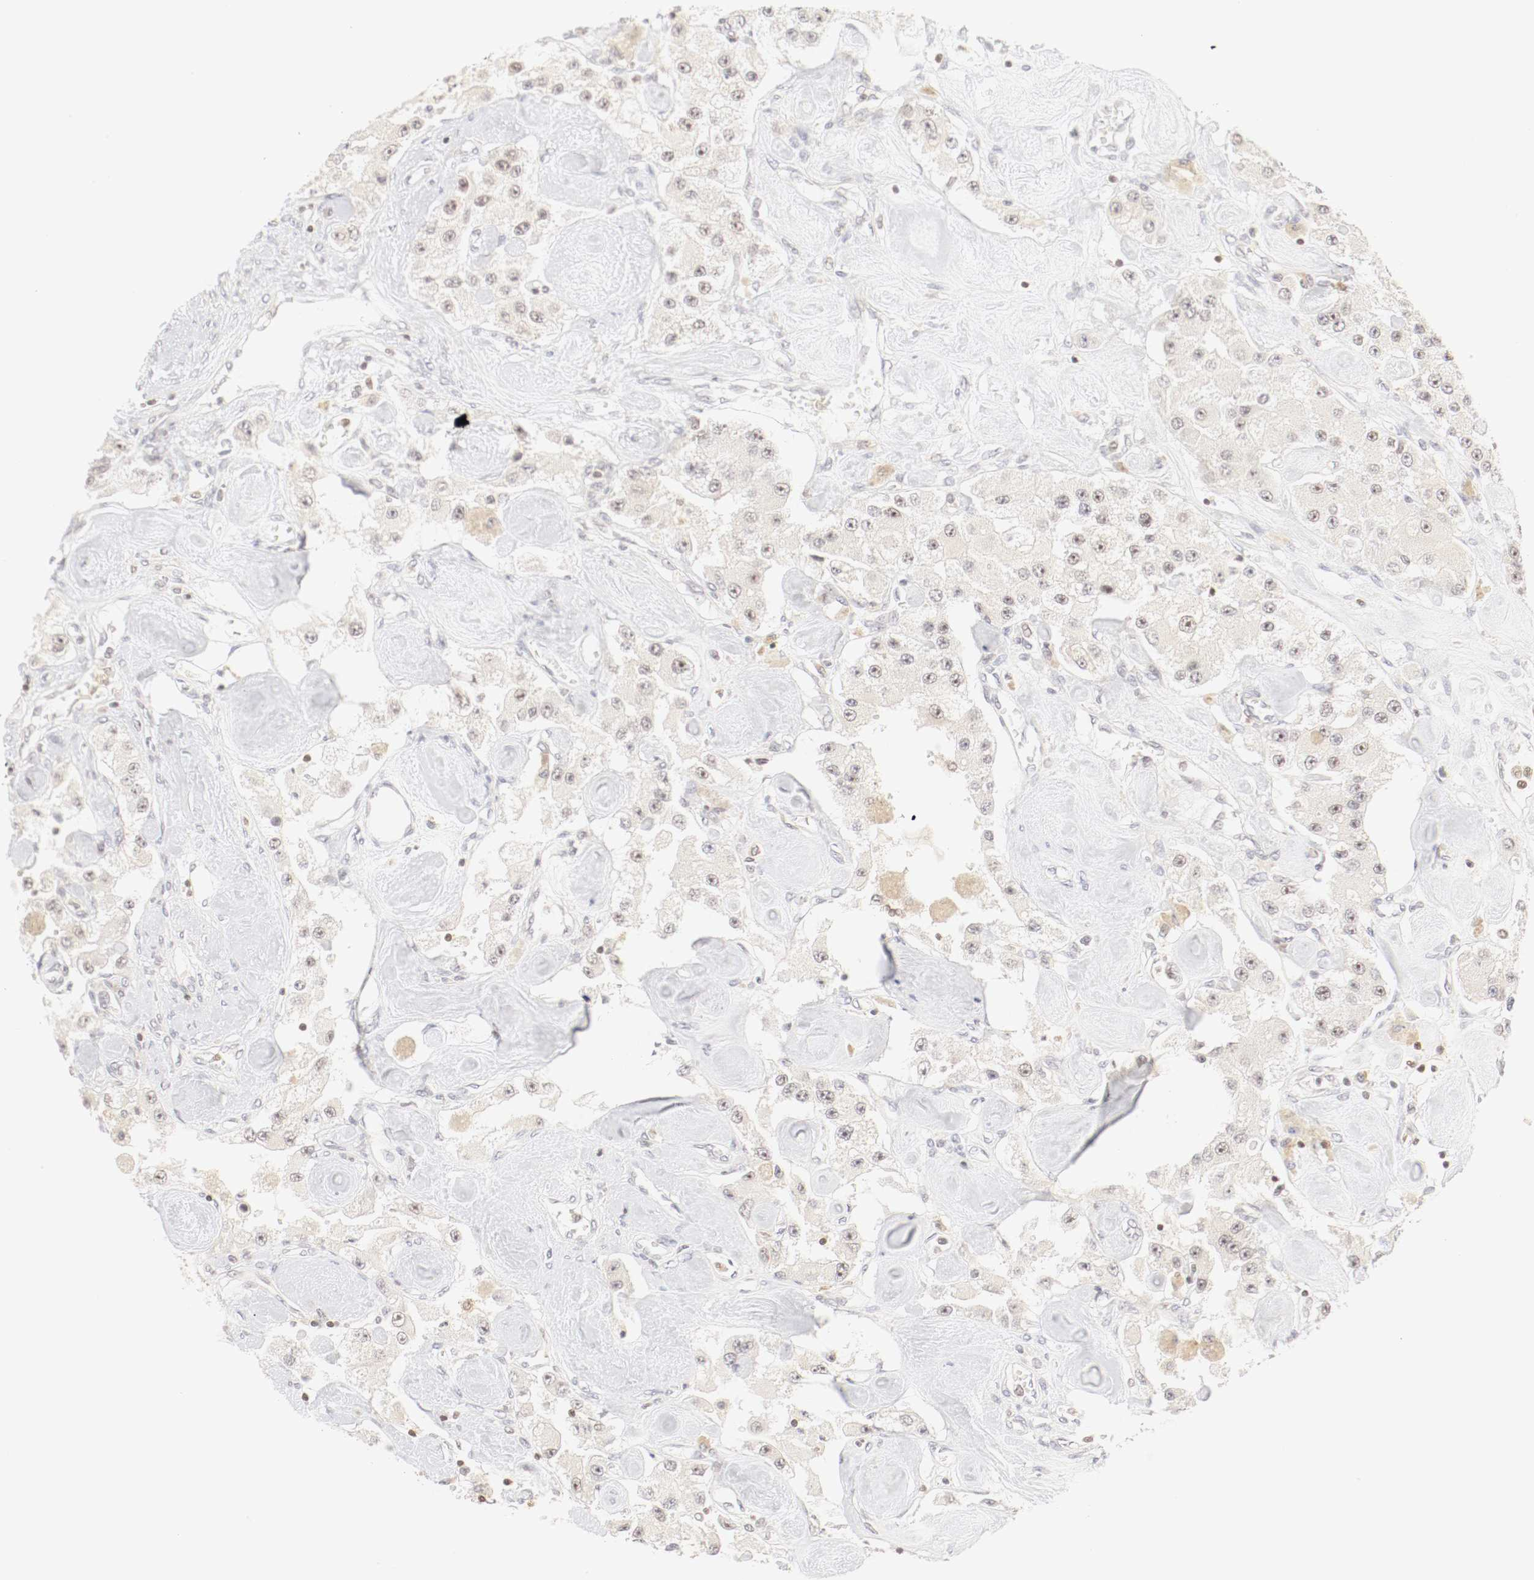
{"staining": {"intensity": "weak", "quantity": "<25%", "location": "cytoplasmic/membranous,nuclear"}, "tissue": "carcinoid", "cell_type": "Tumor cells", "image_type": "cancer", "snomed": [{"axis": "morphology", "description": "Carcinoid, malignant, NOS"}, {"axis": "topography", "description": "Pancreas"}], "caption": "Protein analysis of malignant carcinoid exhibits no significant staining in tumor cells.", "gene": "KIF2A", "patient": {"sex": "male", "age": 41}}